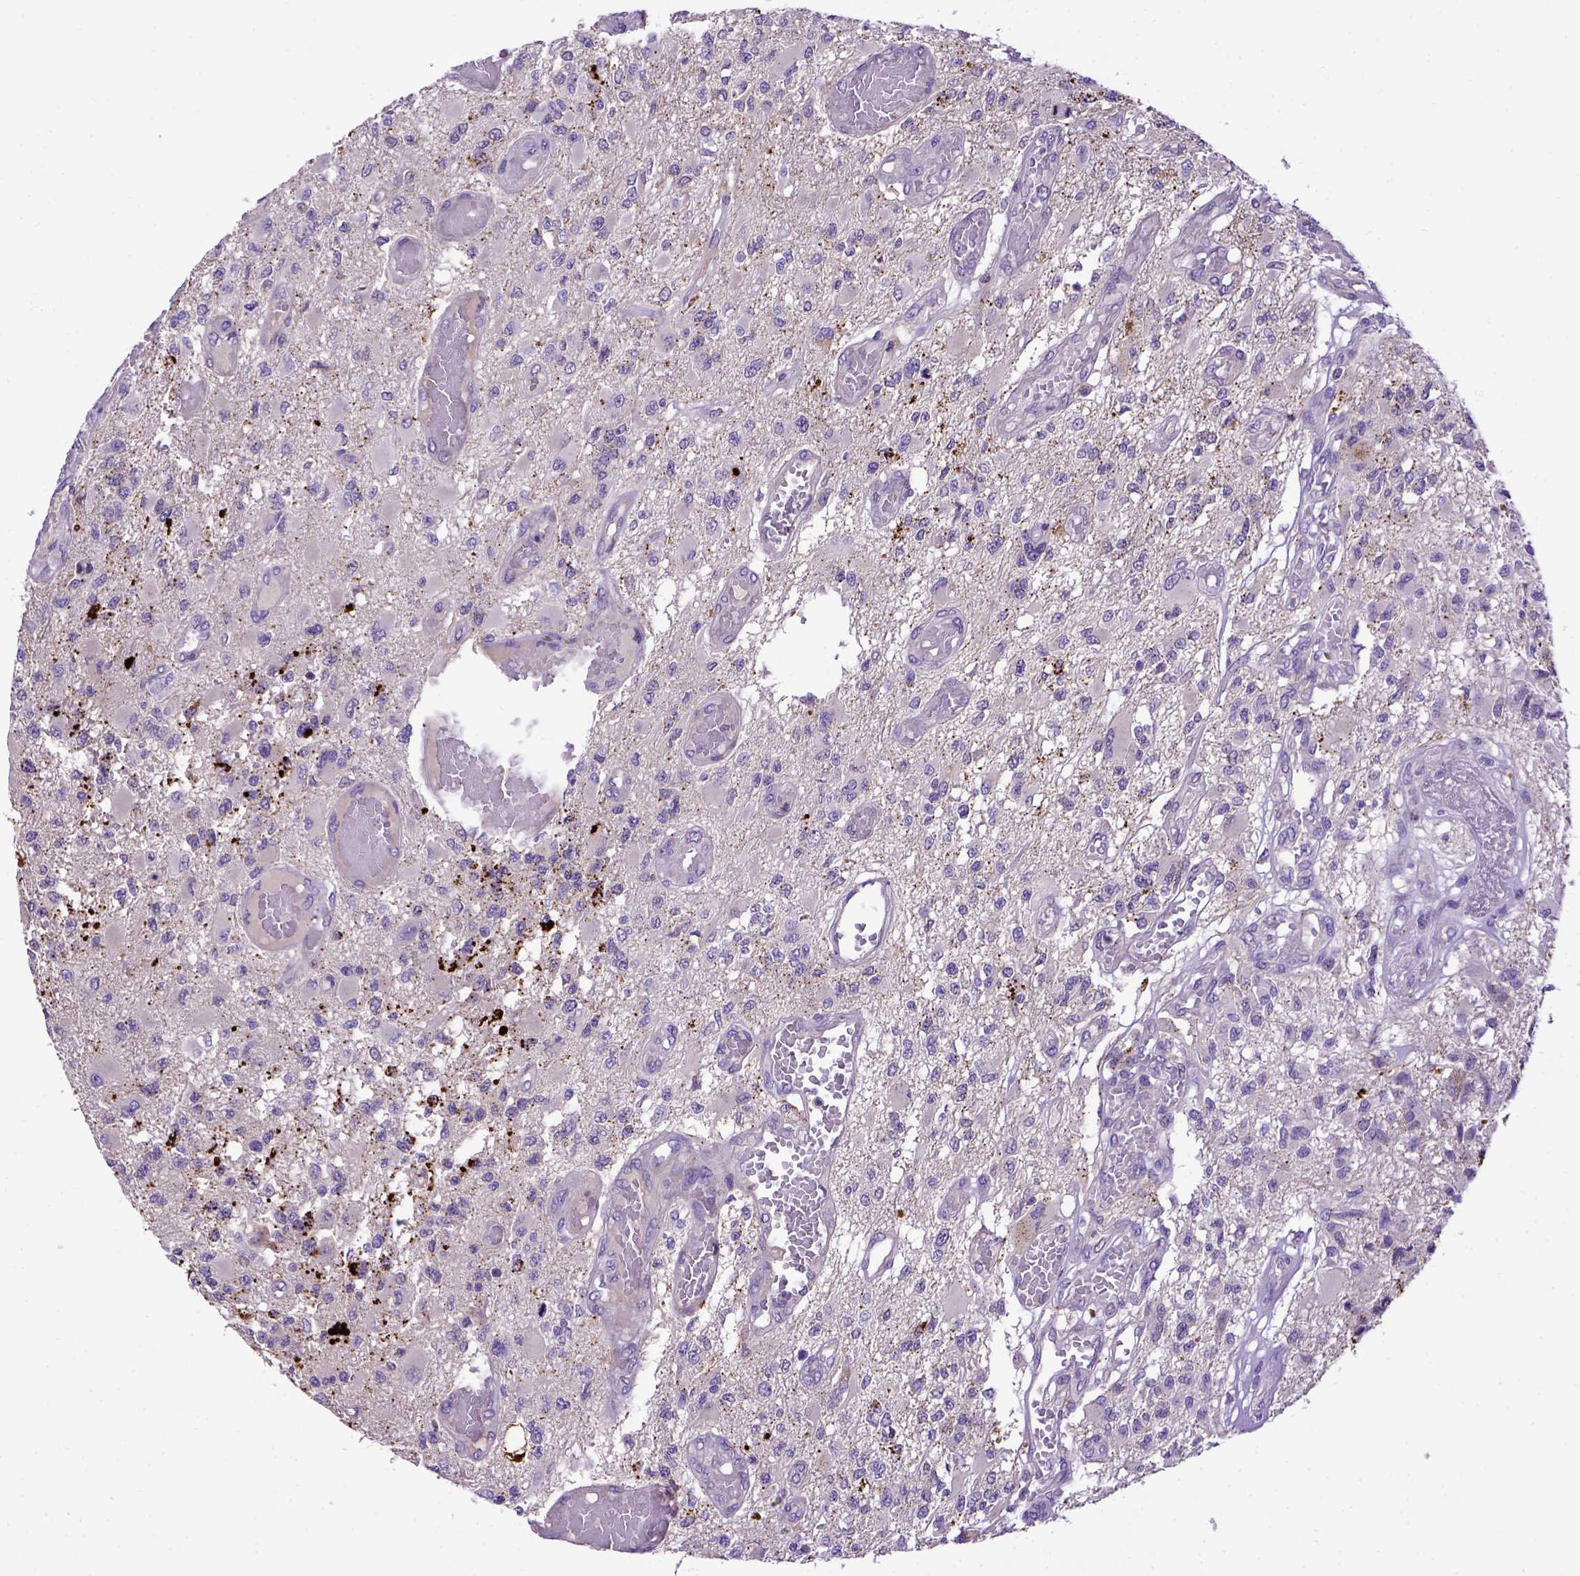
{"staining": {"intensity": "negative", "quantity": "none", "location": "none"}, "tissue": "glioma", "cell_type": "Tumor cells", "image_type": "cancer", "snomed": [{"axis": "morphology", "description": "Glioma, malignant, High grade"}, {"axis": "topography", "description": "Brain"}], "caption": "An immunohistochemistry image of glioma is shown. There is no staining in tumor cells of glioma.", "gene": "ADAM12", "patient": {"sex": "female", "age": 63}}